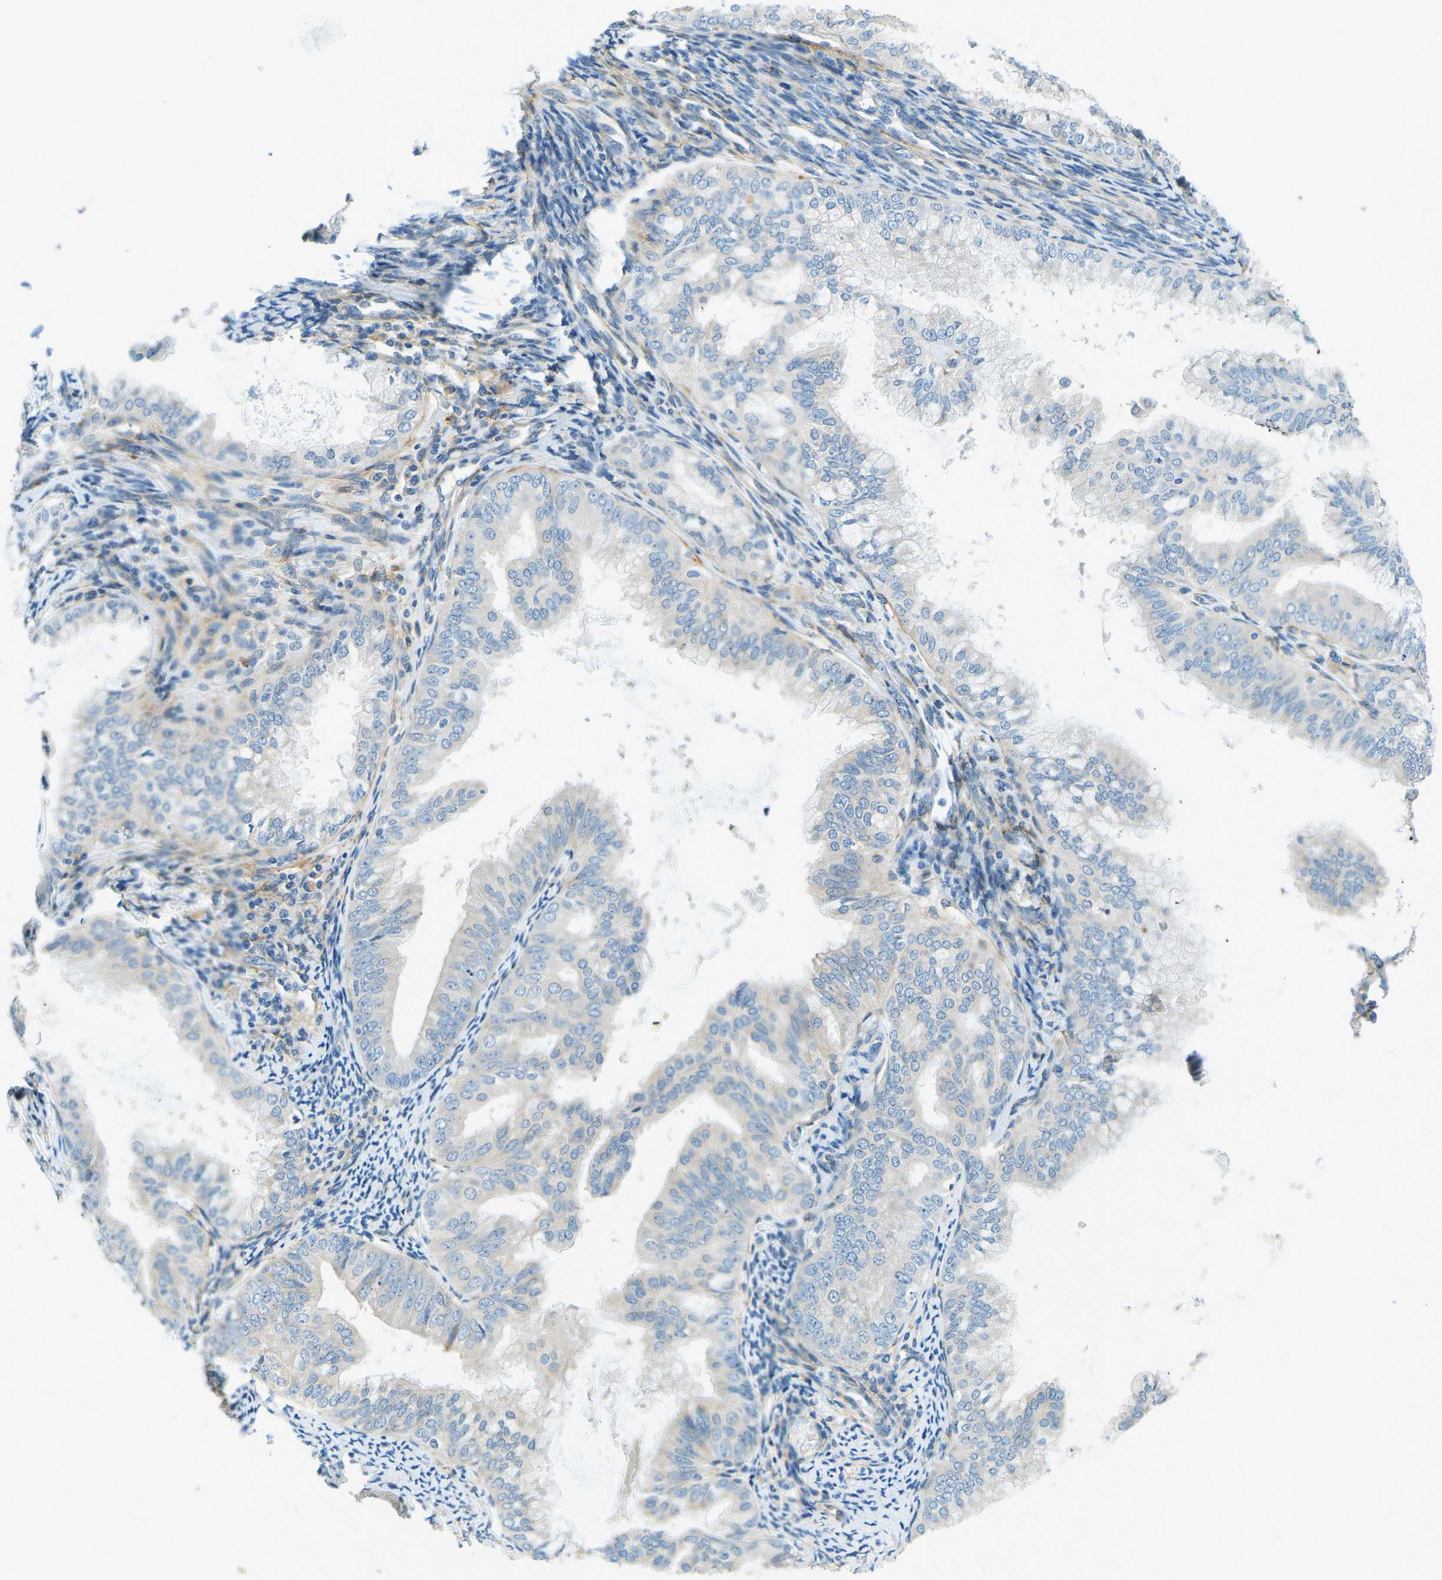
{"staining": {"intensity": "negative", "quantity": "none", "location": "none"}, "tissue": "endometrial cancer", "cell_type": "Tumor cells", "image_type": "cancer", "snomed": [{"axis": "morphology", "description": "Adenocarcinoma, NOS"}, {"axis": "topography", "description": "Endometrium"}], "caption": "High power microscopy micrograph of an IHC histopathology image of endometrial cancer (adenocarcinoma), revealing no significant expression in tumor cells. (DAB (3,3'-diaminobenzidine) immunohistochemistry (IHC) visualized using brightfield microscopy, high magnification).", "gene": "ZNF367", "patient": {"sex": "female", "age": 63}}